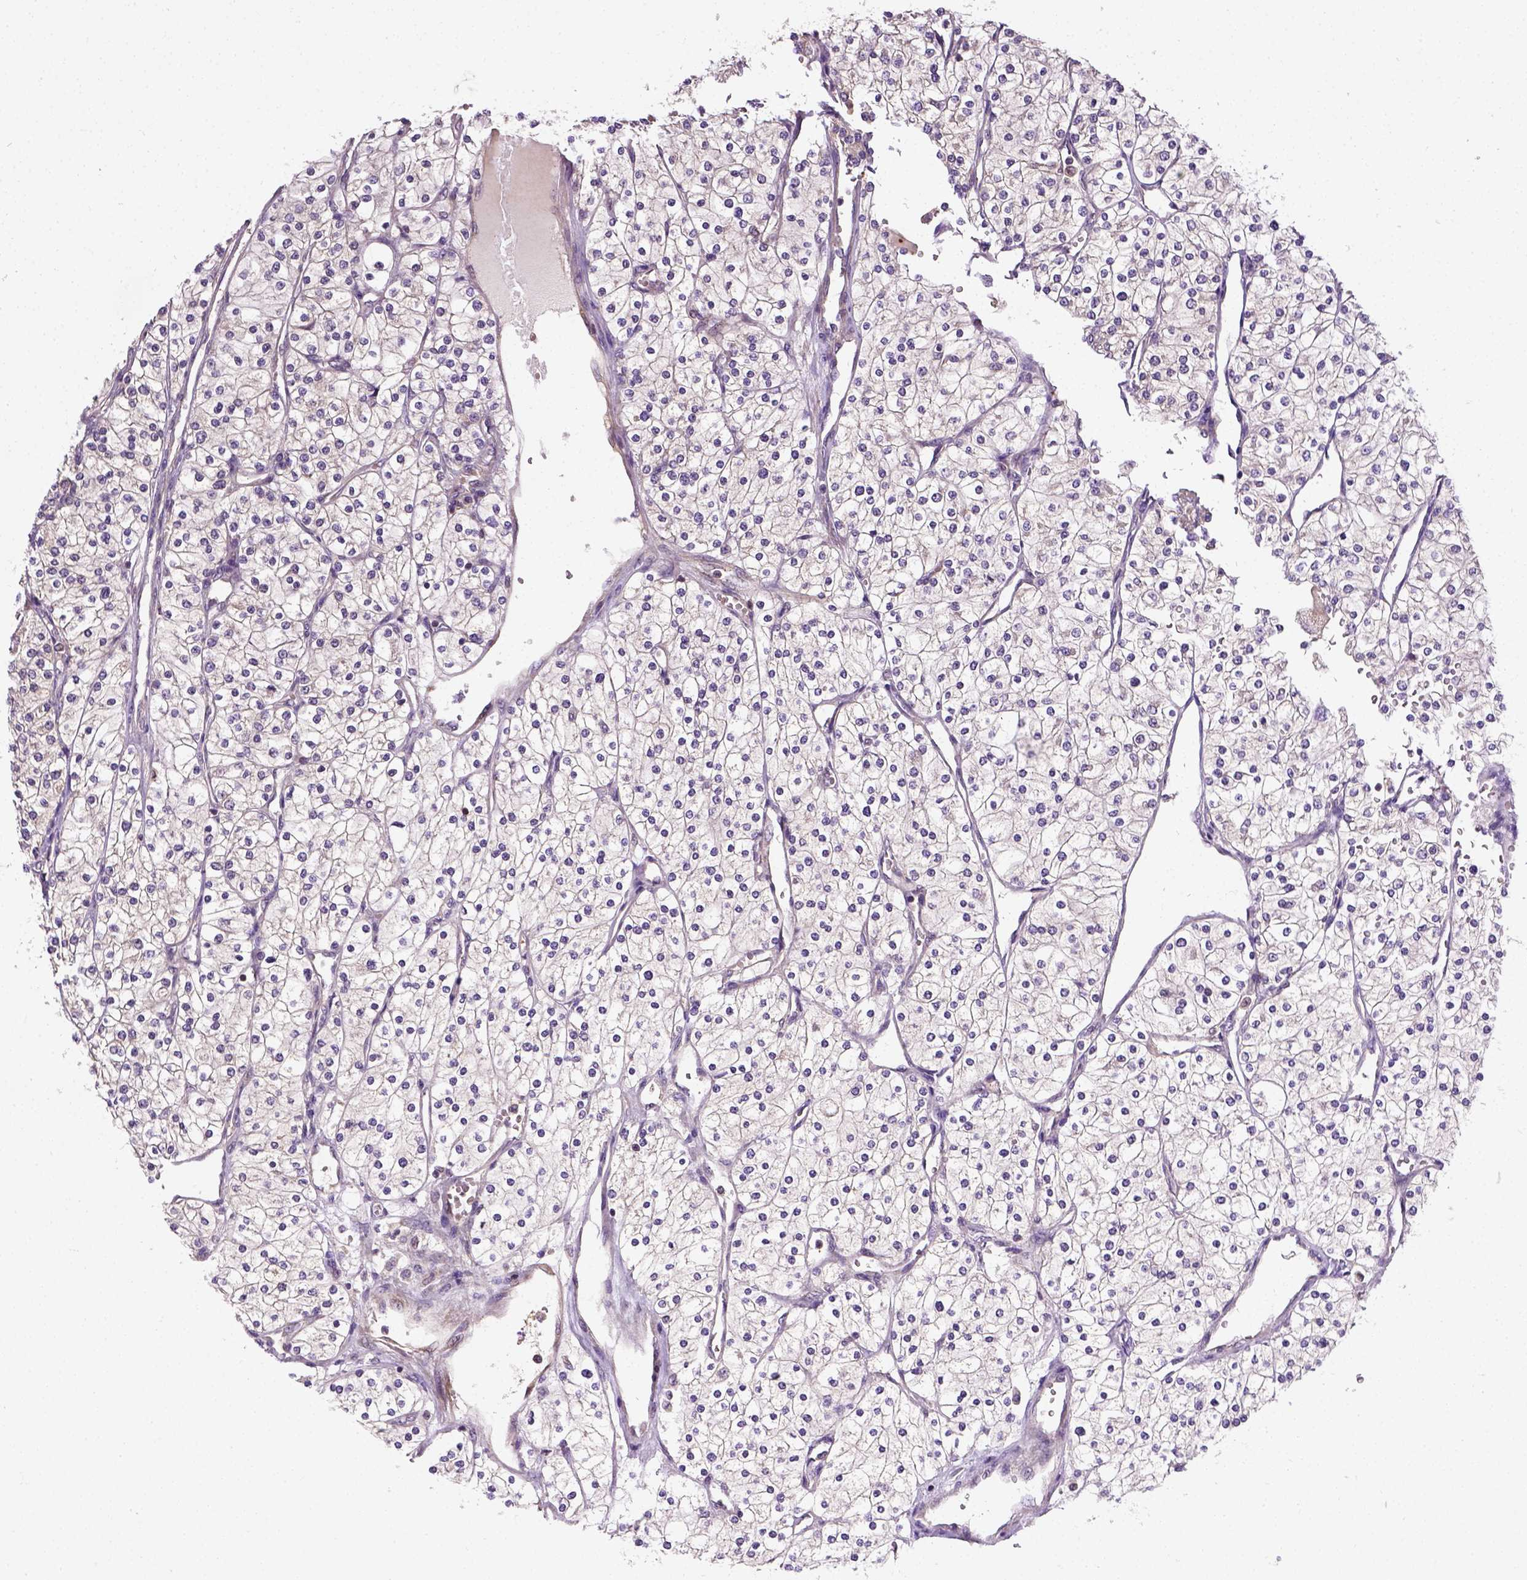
{"staining": {"intensity": "negative", "quantity": "none", "location": "none"}, "tissue": "renal cancer", "cell_type": "Tumor cells", "image_type": "cancer", "snomed": [{"axis": "morphology", "description": "Adenocarcinoma, NOS"}, {"axis": "topography", "description": "Kidney"}], "caption": "Tumor cells are negative for brown protein staining in adenocarcinoma (renal).", "gene": "MATK", "patient": {"sex": "male", "age": 80}}